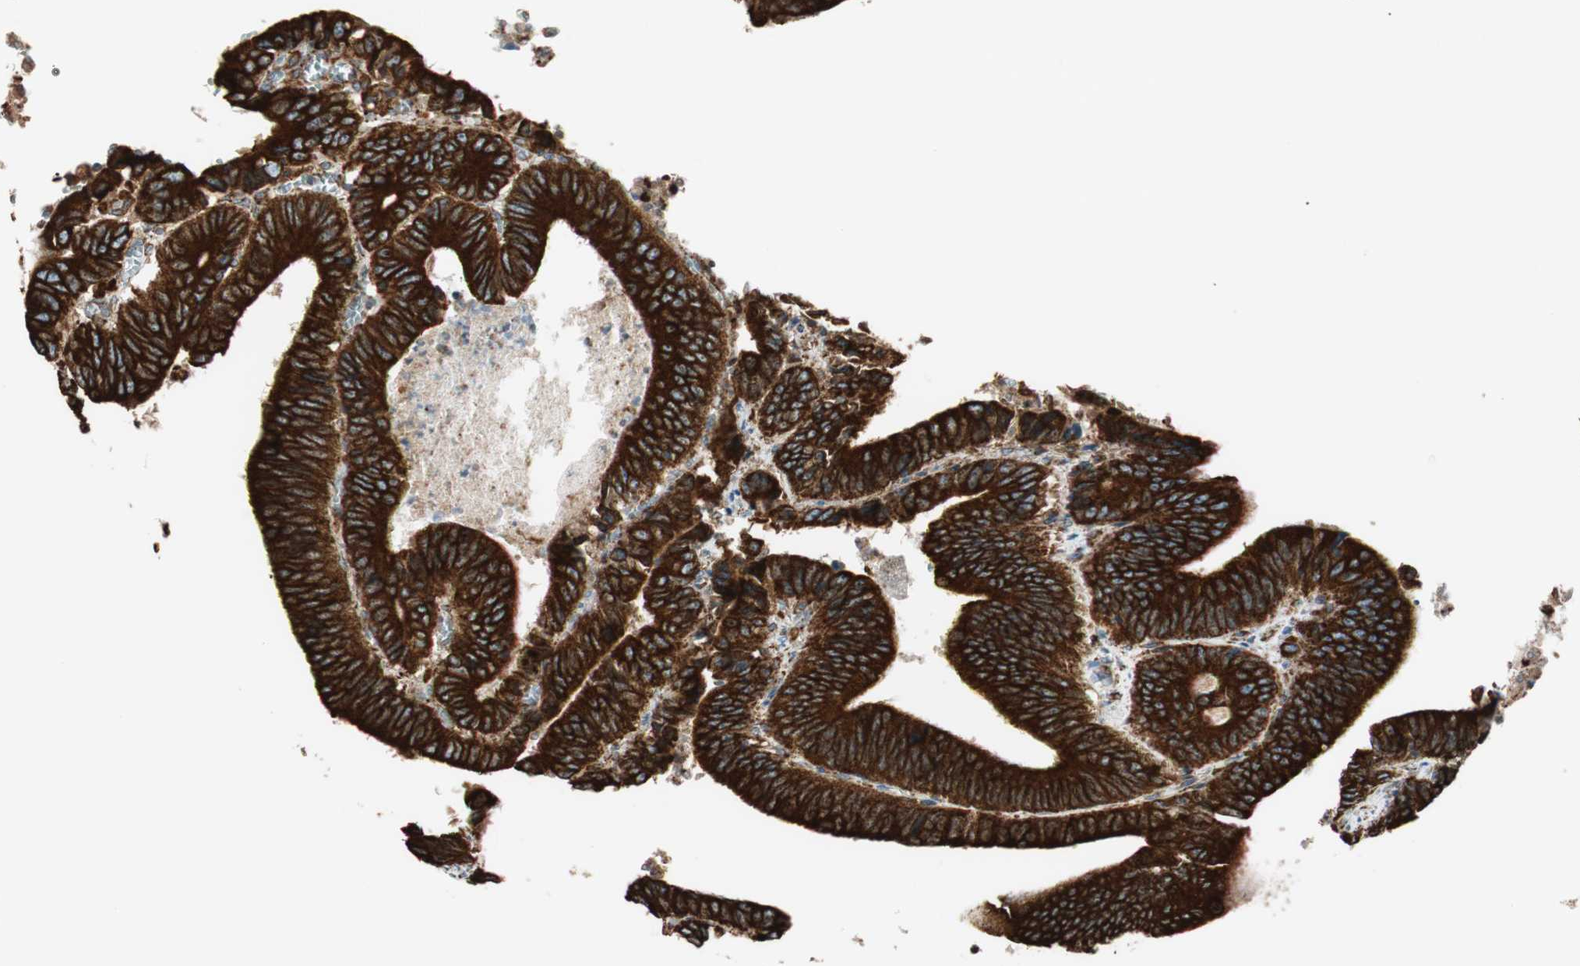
{"staining": {"intensity": "strong", "quantity": ">75%", "location": "cytoplasmic/membranous"}, "tissue": "colorectal cancer", "cell_type": "Tumor cells", "image_type": "cancer", "snomed": [{"axis": "morphology", "description": "Adenocarcinoma, NOS"}, {"axis": "topography", "description": "Colon"}], "caption": "Strong cytoplasmic/membranous staining for a protein is identified in about >75% of tumor cells of colorectal adenocarcinoma using immunohistochemistry (IHC).", "gene": "PRKCSH", "patient": {"sex": "male", "age": 72}}